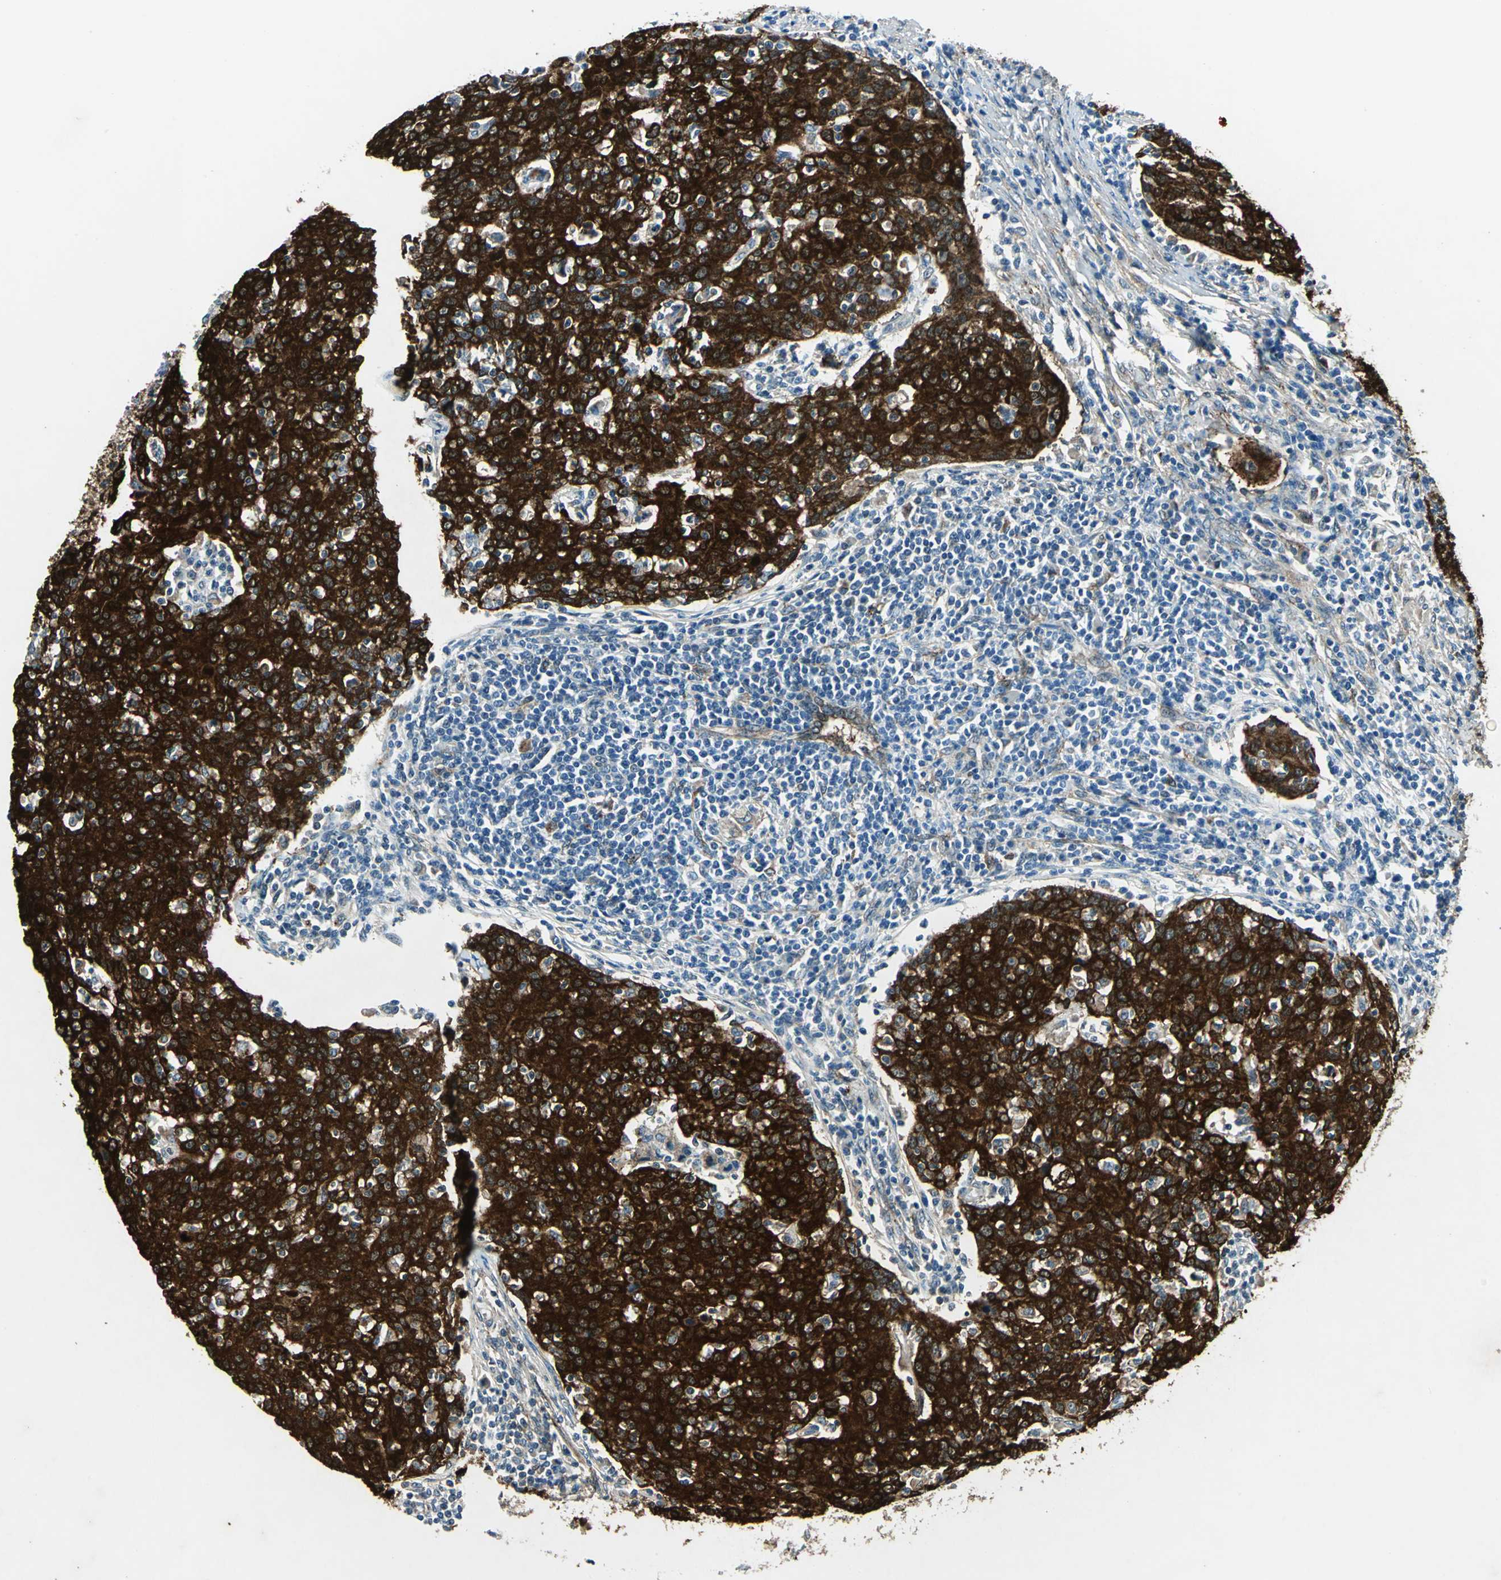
{"staining": {"intensity": "strong", "quantity": ">75%", "location": "cytoplasmic/membranous"}, "tissue": "cervical cancer", "cell_type": "Tumor cells", "image_type": "cancer", "snomed": [{"axis": "morphology", "description": "Squamous cell carcinoma, NOS"}, {"axis": "topography", "description": "Cervix"}], "caption": "This is an image of IHC staining of squamous cell carcinoma (cervical), which shows strong positivity in the cytoplasmic/membranous of tumor cells.", "gene": "HSPB1", "patient": {"sex": "female", "age": 38}}